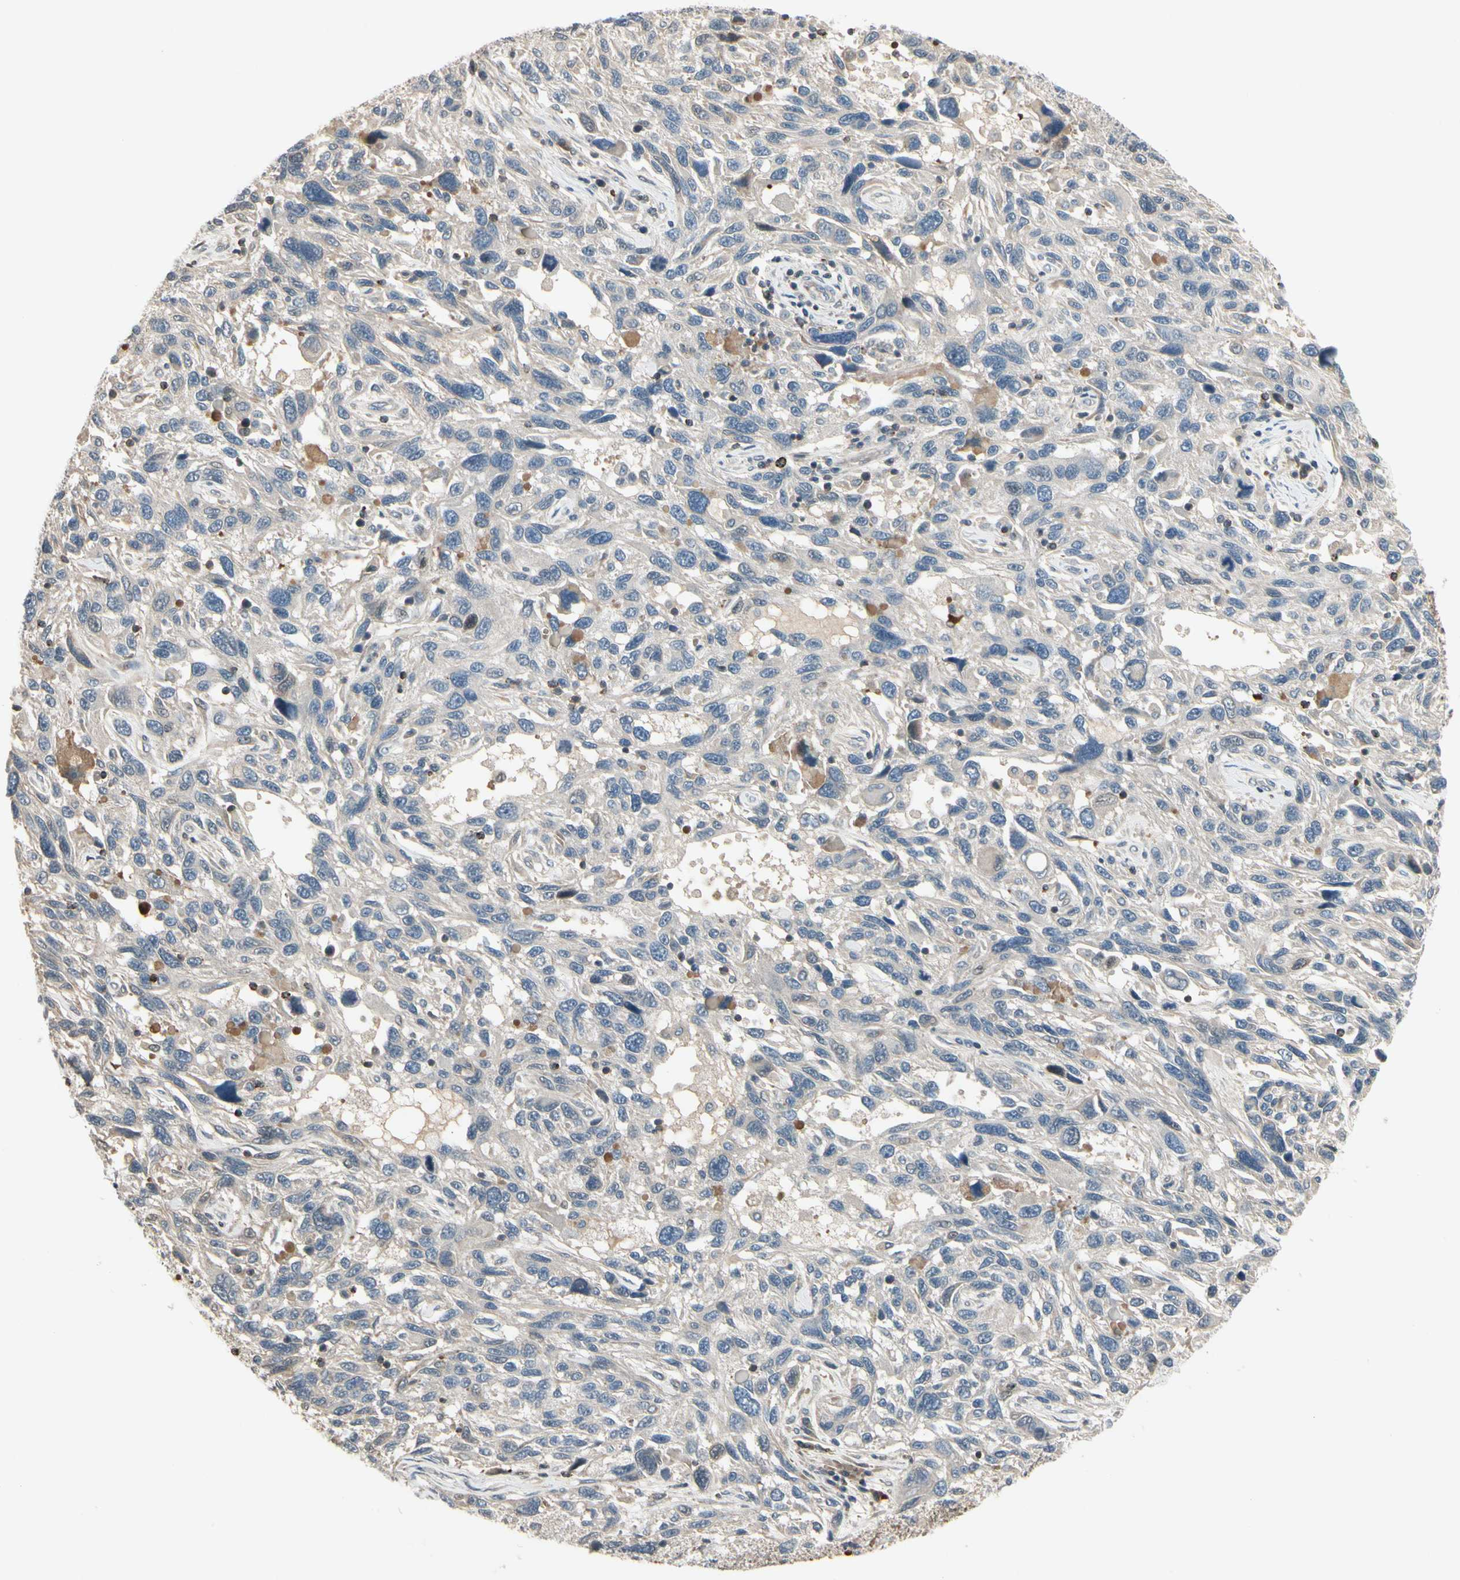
{"staining": {"intensity": "negative", "quantity": "none", "location": "none"}, "tissue": "melanoma", "cell_type": "Tumor cells", "image_type": "cancer", "snomed": [{"axis": "morphology", "description": "Malignant melanoma, NOS"}, {"axis": "topography", "description": "Skin"}], "caption": "The immunohistochemistry photomicrograph has no significant expression in tumor cells of malignant melanoma tissue.", "gene": "EVC", "patient": {"sex": "male", "age": 53}}